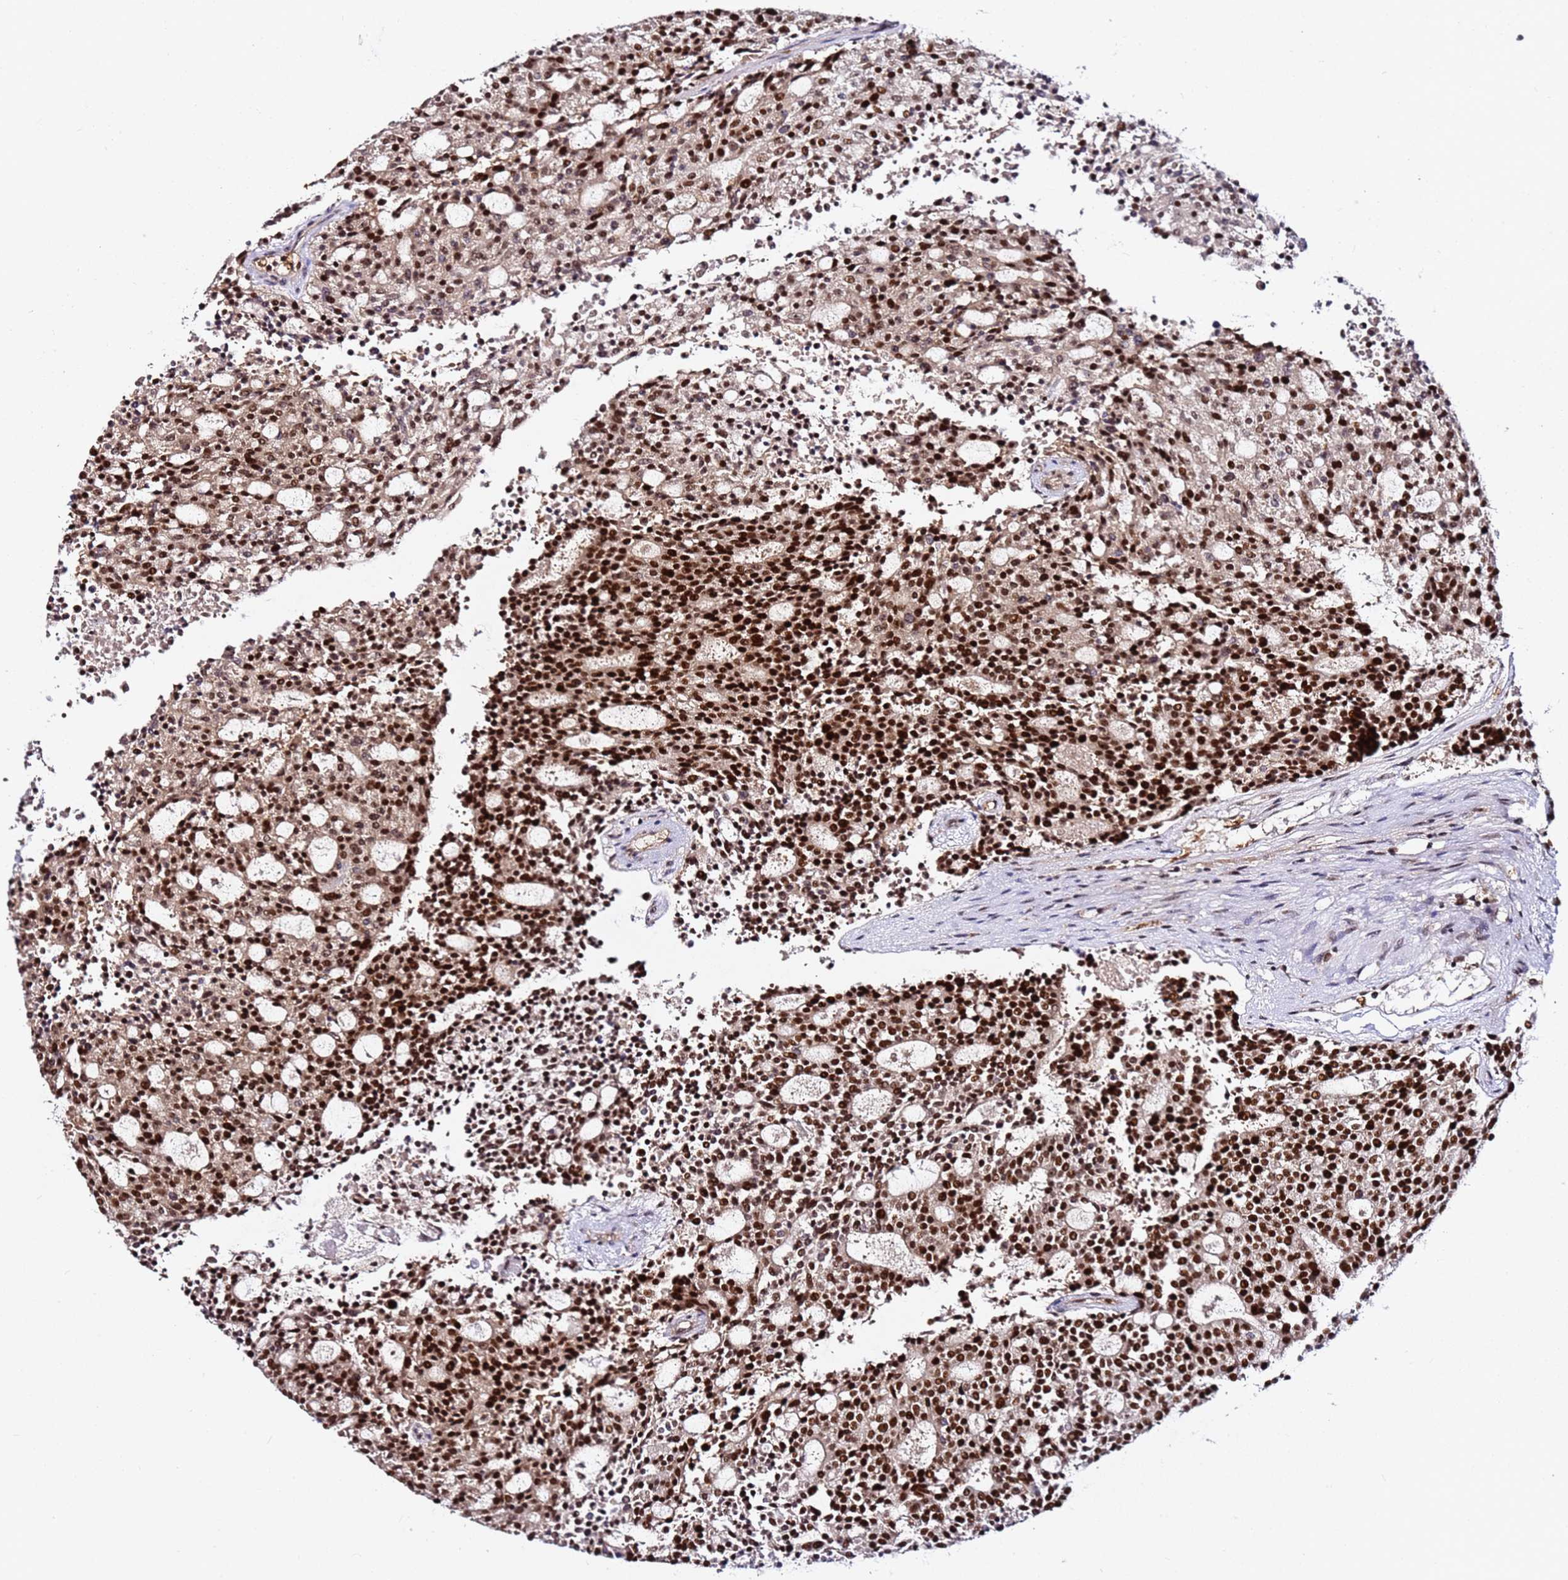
{"staining": {"intensity": "strong", "quantity": ">75%", "location": "nuclear"}, "tissue": "carcinoid", "cell_type": "Tumor cells", "image_type": "cancer", "snomed": [{"axis": "morphology", "description": "Carcinoid, malignant, NOS"}, {"axis": "topography", "description": "Pancreas"}], "caption": "There is high levels of strong nuclear staining in tumor cells of carcinoid, as demonstrated by immunohistochemical staining (brown color).", "gene": "FCF1", "patient": {"sex": "female", "age": 54}}